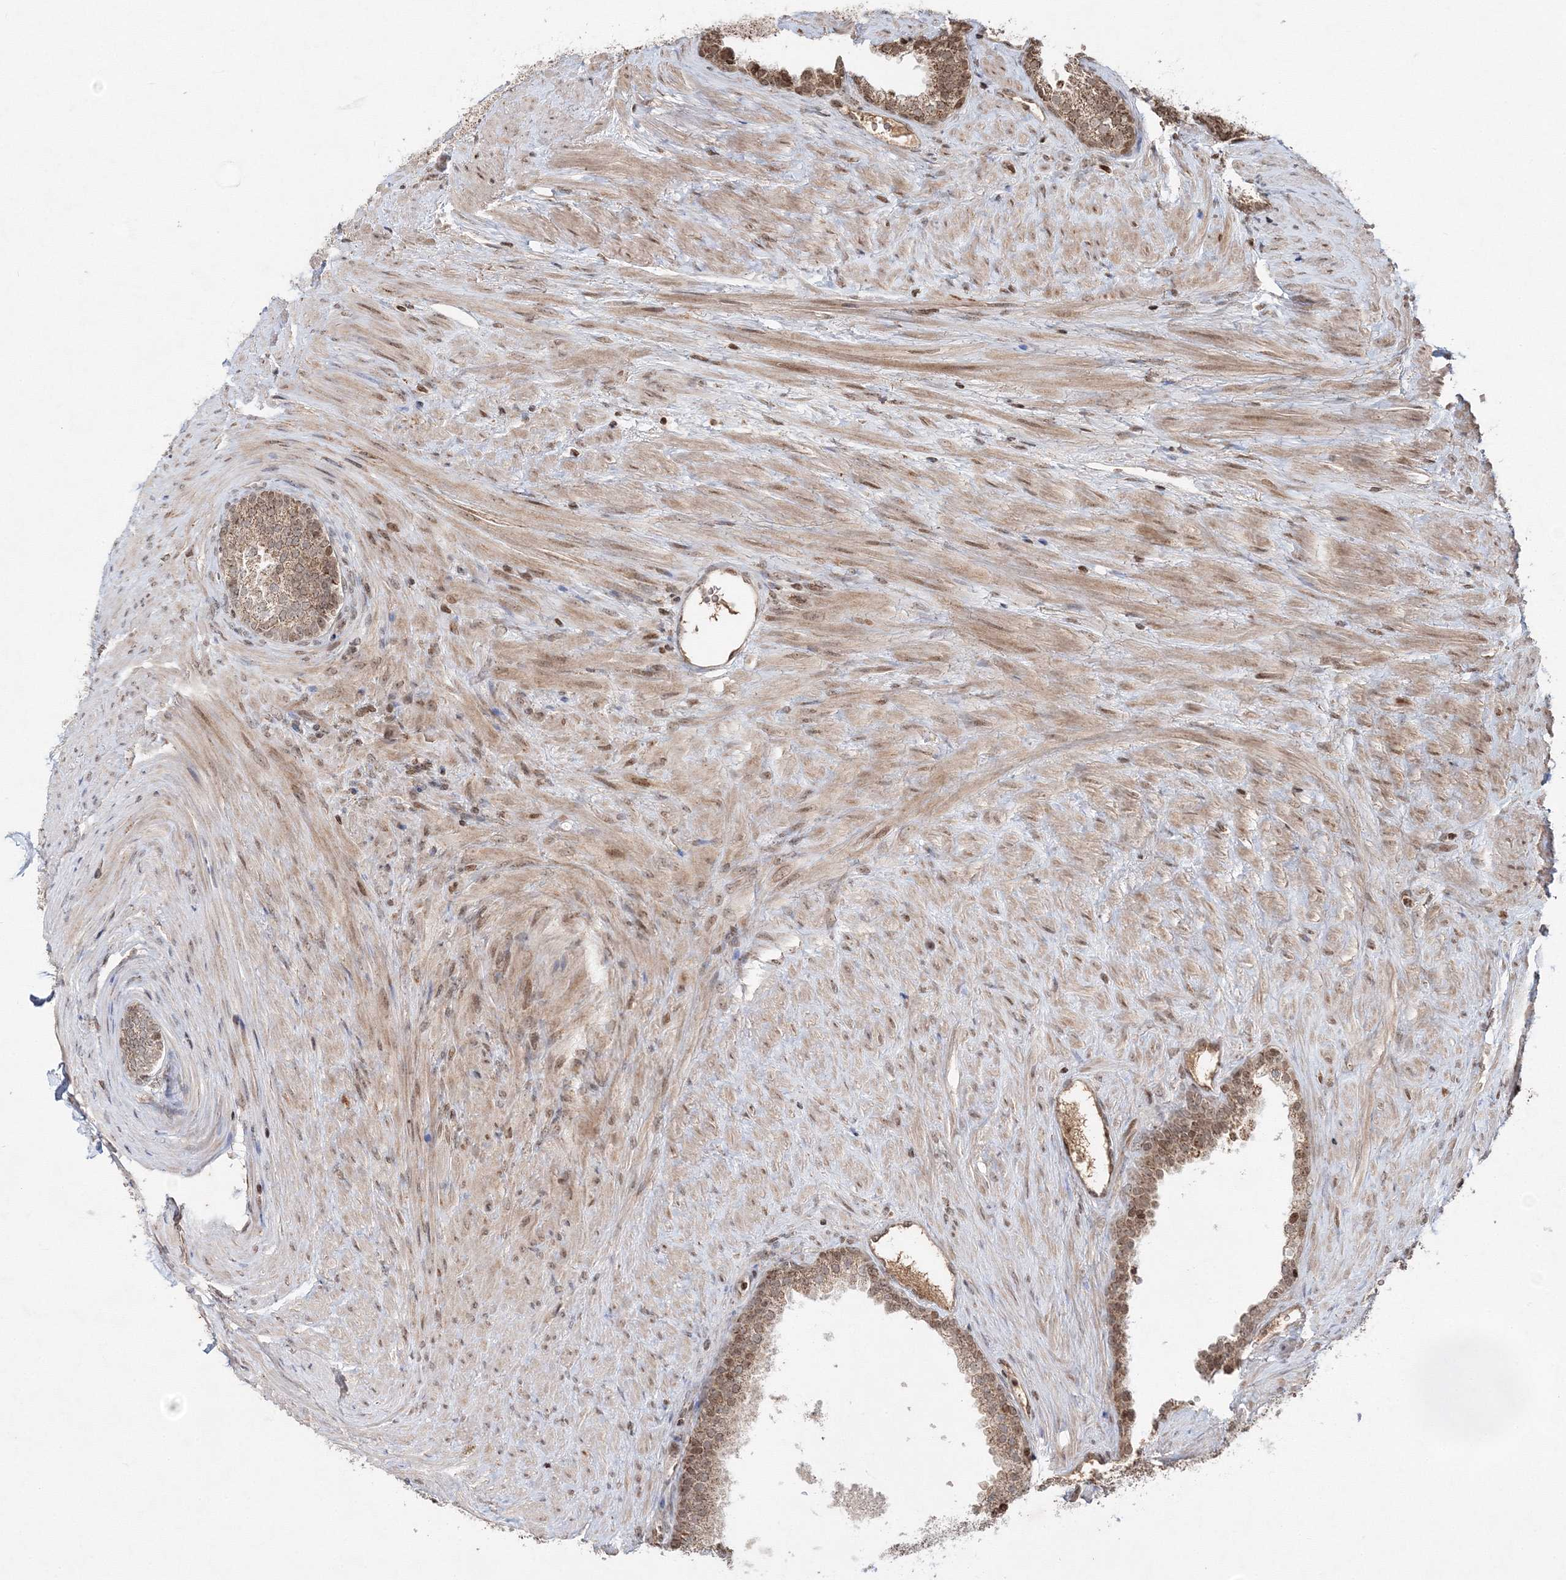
{"staining": {"intensity": "moderate", "quantity": ">75%", "location": "cytoplasmic/membranous,nuclear"}, "tissue": "prostate", "cell_type": "Glandular cells", "image_type": "normal", "snomed": [{"axis": "morphology", "description": "Normal tissue, NOS"}, {"axis": "topography", "description": "Prostate"}], "caption": "Protein expression analysis of unremarkable human prostate reveals moderate cytoplasmic/membranous,nuclear positivity in approximately >75% of glandular cells. (DAB (3,3'-diaminobenzidine) = brown stain, brightfield microscopy at high magnification).", "gene": "CARM1", "patient": {"sex": "male", "age": 76}}